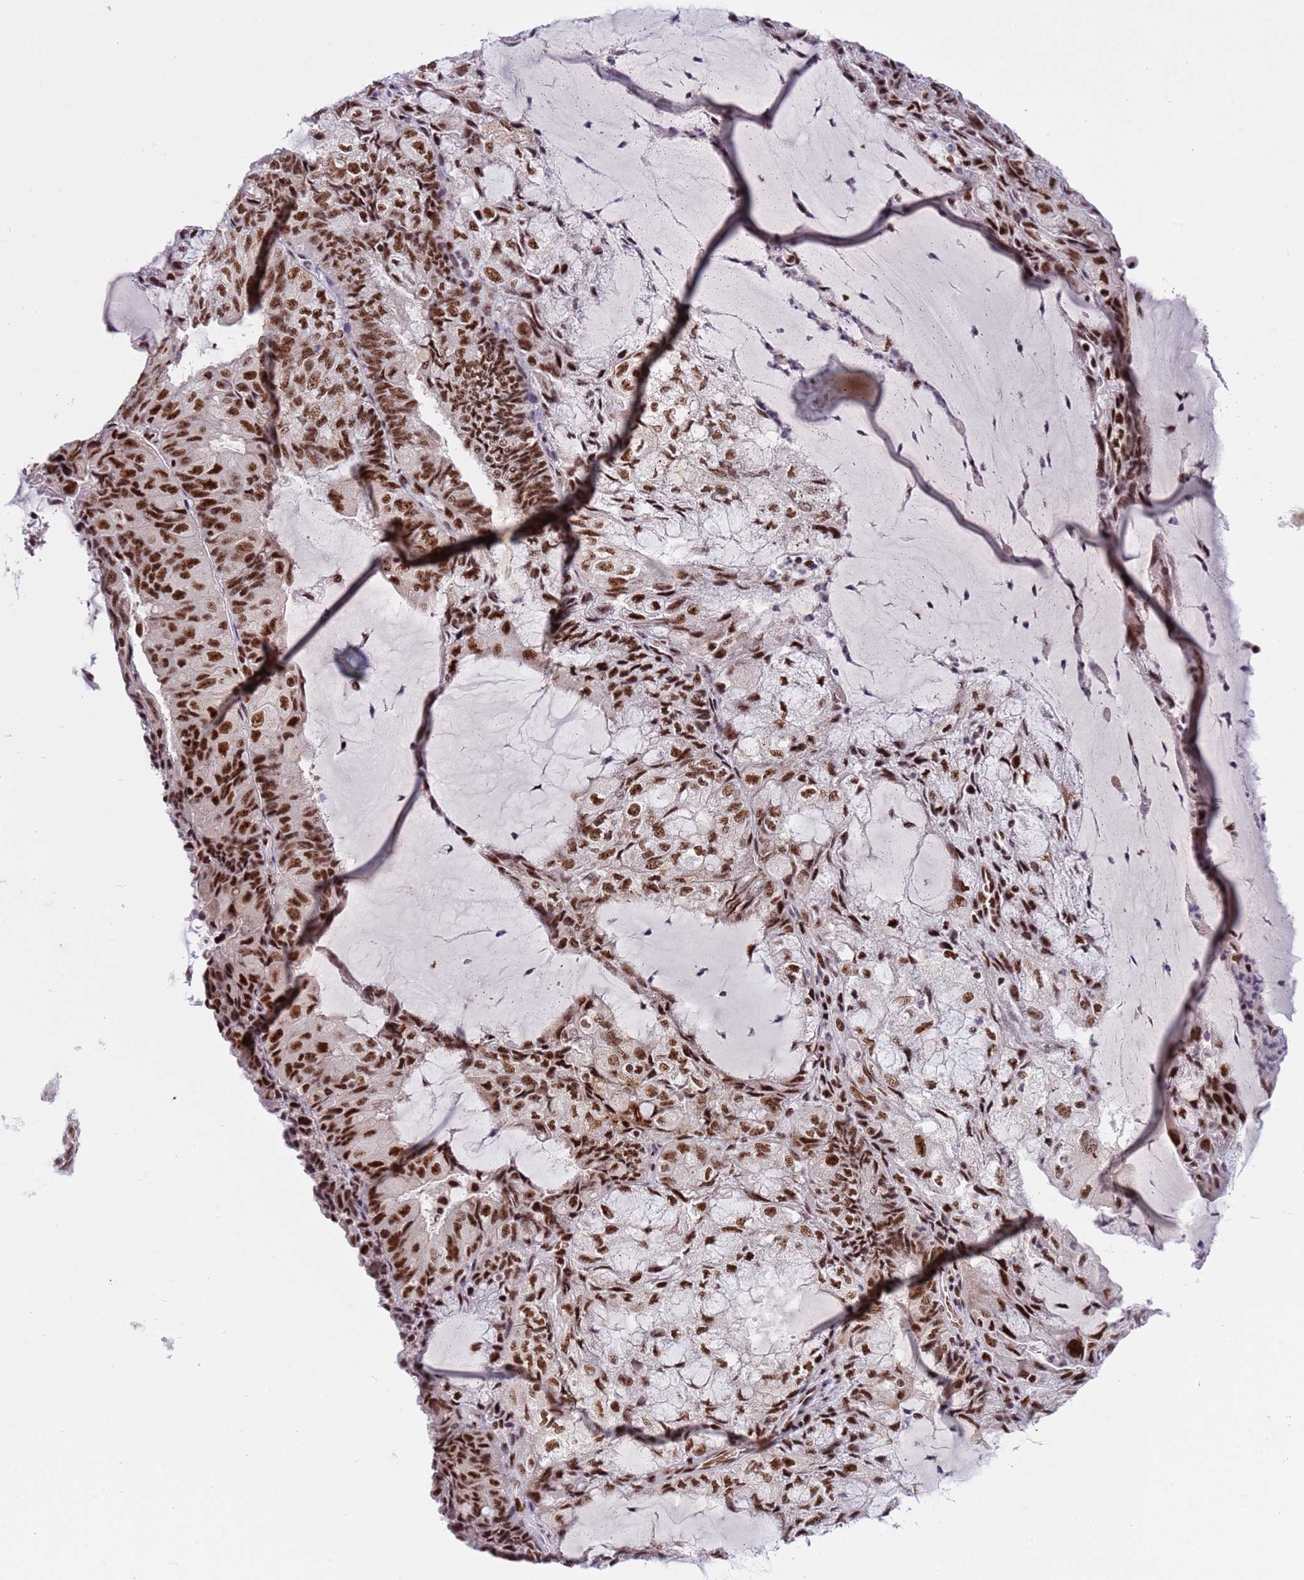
{"staining": {"intensity": "strong", "quantity": ">75%", "location": "nuclear"}, "tissue": "endometrial cancer", "cell_type": "Tumor cells", "image_type": "cancer", "snomed": [{"axis": "morphology", "description": "Adenocarcinoma, NOS"}, {"axis": "topography", "description": "Endometrium"}], "caption": "Immunohistochemical staining of endometrial adenocarcinoma reveals high levels of strong nuclear protein positivity in approximately >75% of tumor cells.", "gene": "THOC2", "patient": {"sex": "female", "age": 81}}